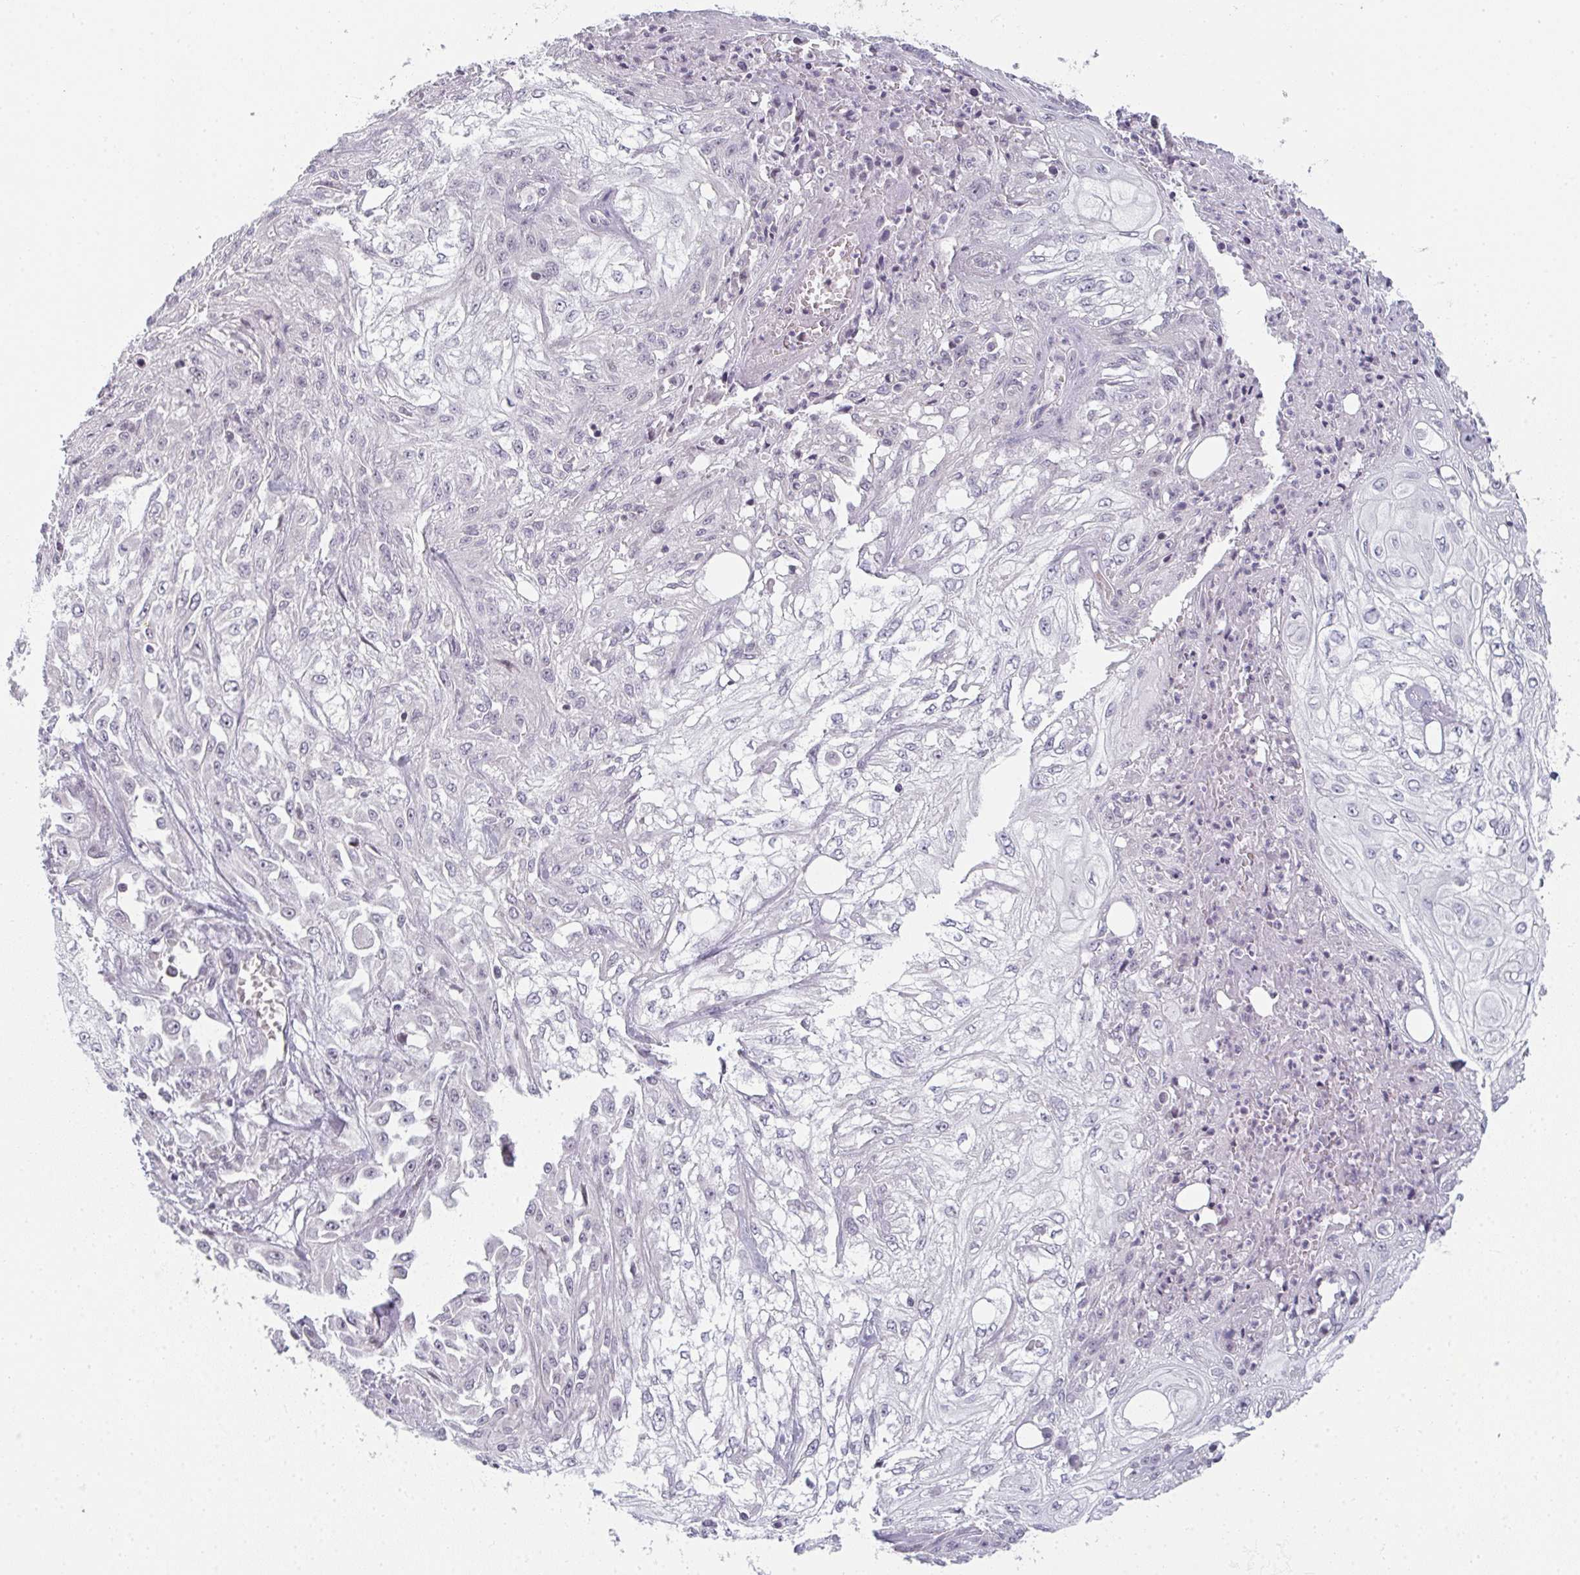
{"staining": {"intensity": "negative", "quantity": "none", "location": "none"}, "tissue": "skin cancer", "cell_type": "Tumor cells", "image_type": "cancer", "snomed": [{"axis": "morphology", "description": "Squamous cell carcinoma, NOS"}, {"axis": "morphology", "description": "Squamous cell carcinoma, metastatic, NOS"}, {"axis": "topography", "description": "Skin"}, {"axis": "topography", "description": "Lymph node"}], "caption": "Image shows no significant protein positivity in tumor cells of skin cancer.", "gene": "RBBP6", "patient": {"sex": "male", "age": 75}}